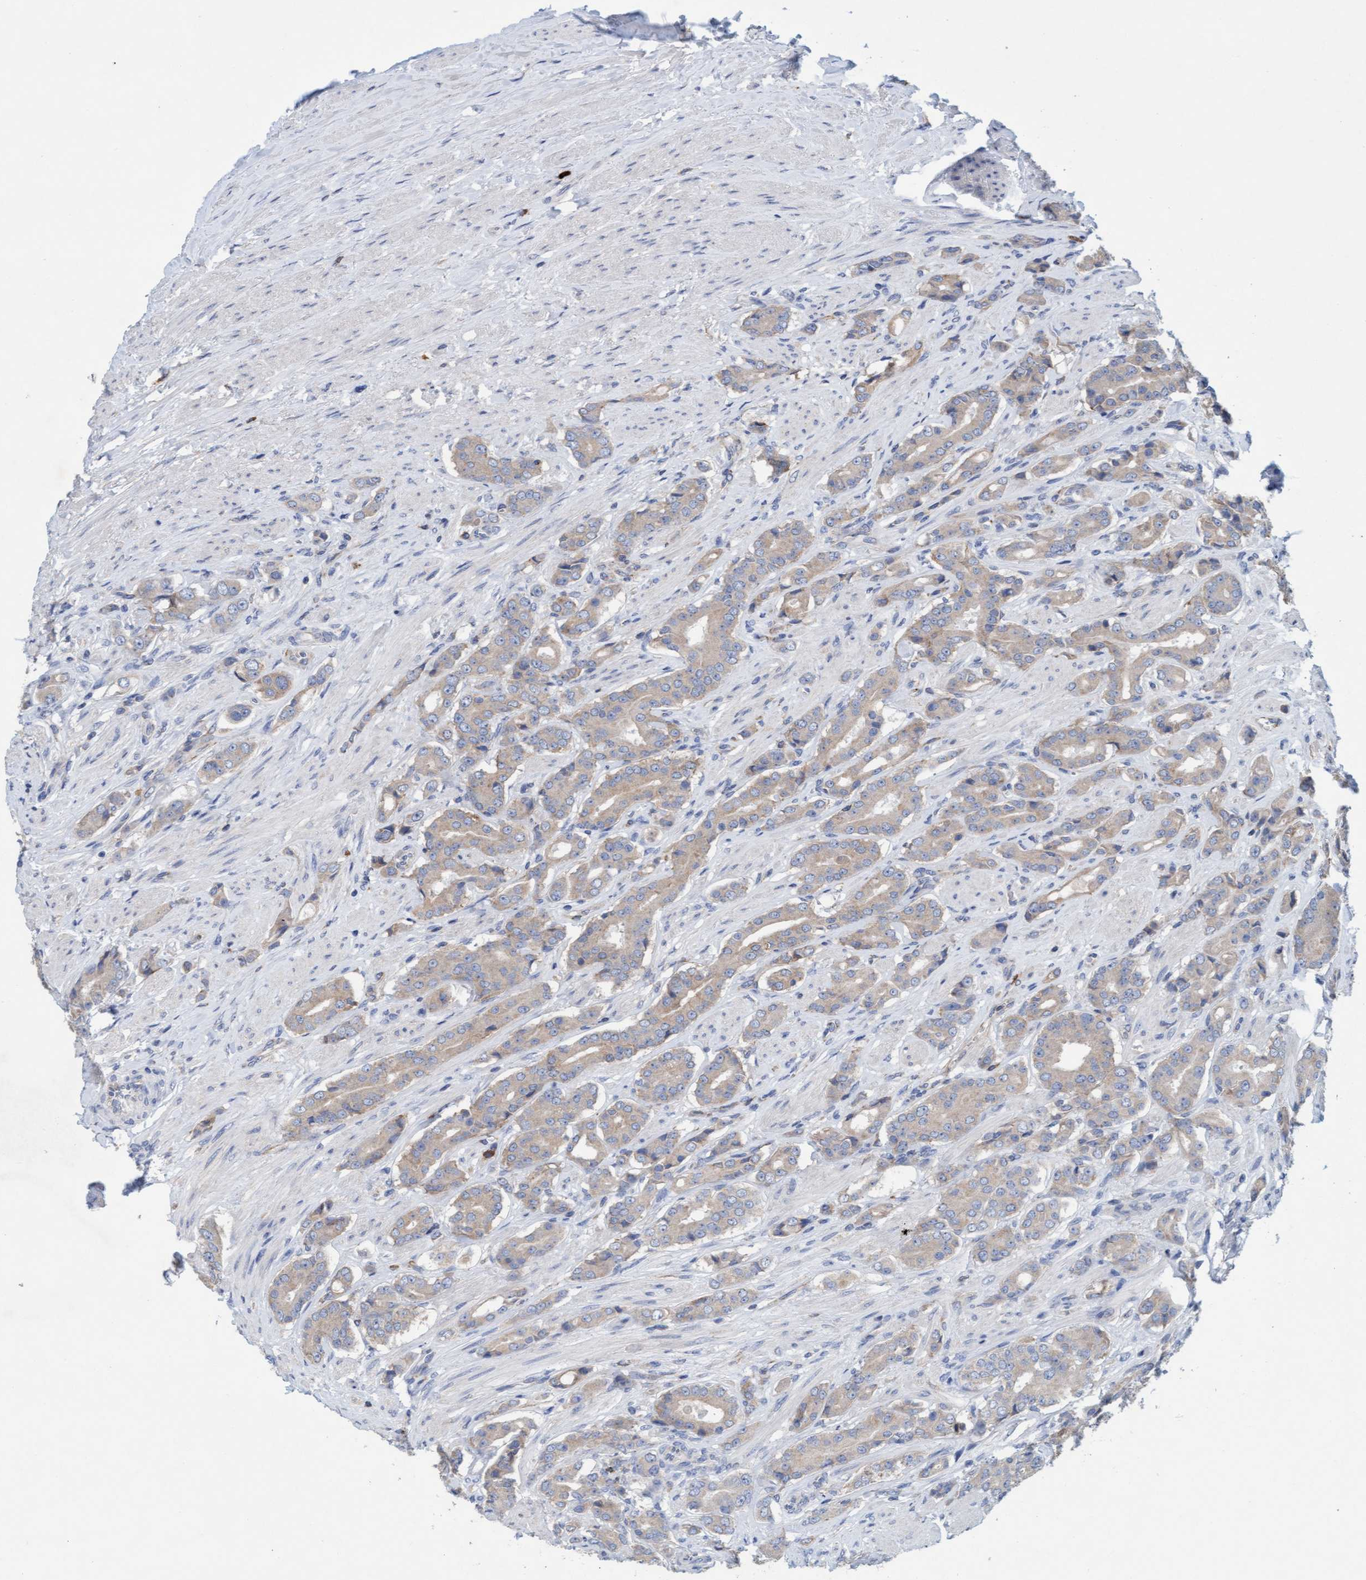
{"staining": {"intensity": "weak", "quantity": "25%-75%", "location": "cytoplasmic/membranous"}, "tissue": "prostate cancer", "cell_type": "Tumor cells", "image_type": "cancer", "snomed": [{"axis": "morphology", "description": "Adenocarcinoma, High grade"}, {"axis": "topography", "description": "Prostate"}], "caption": "A photomicrograph of human prostate high-grade adenocarcinoma stained for a protein shows weak cytoplasmic/membranous brown staining in tumor cells. Using DAB (brown) and hematoxylin (blue) stains, captured at high magnification using brightfield microscopy.", "gene": "SIGIRR", "patient": {"sex": "male", "age": 71}}